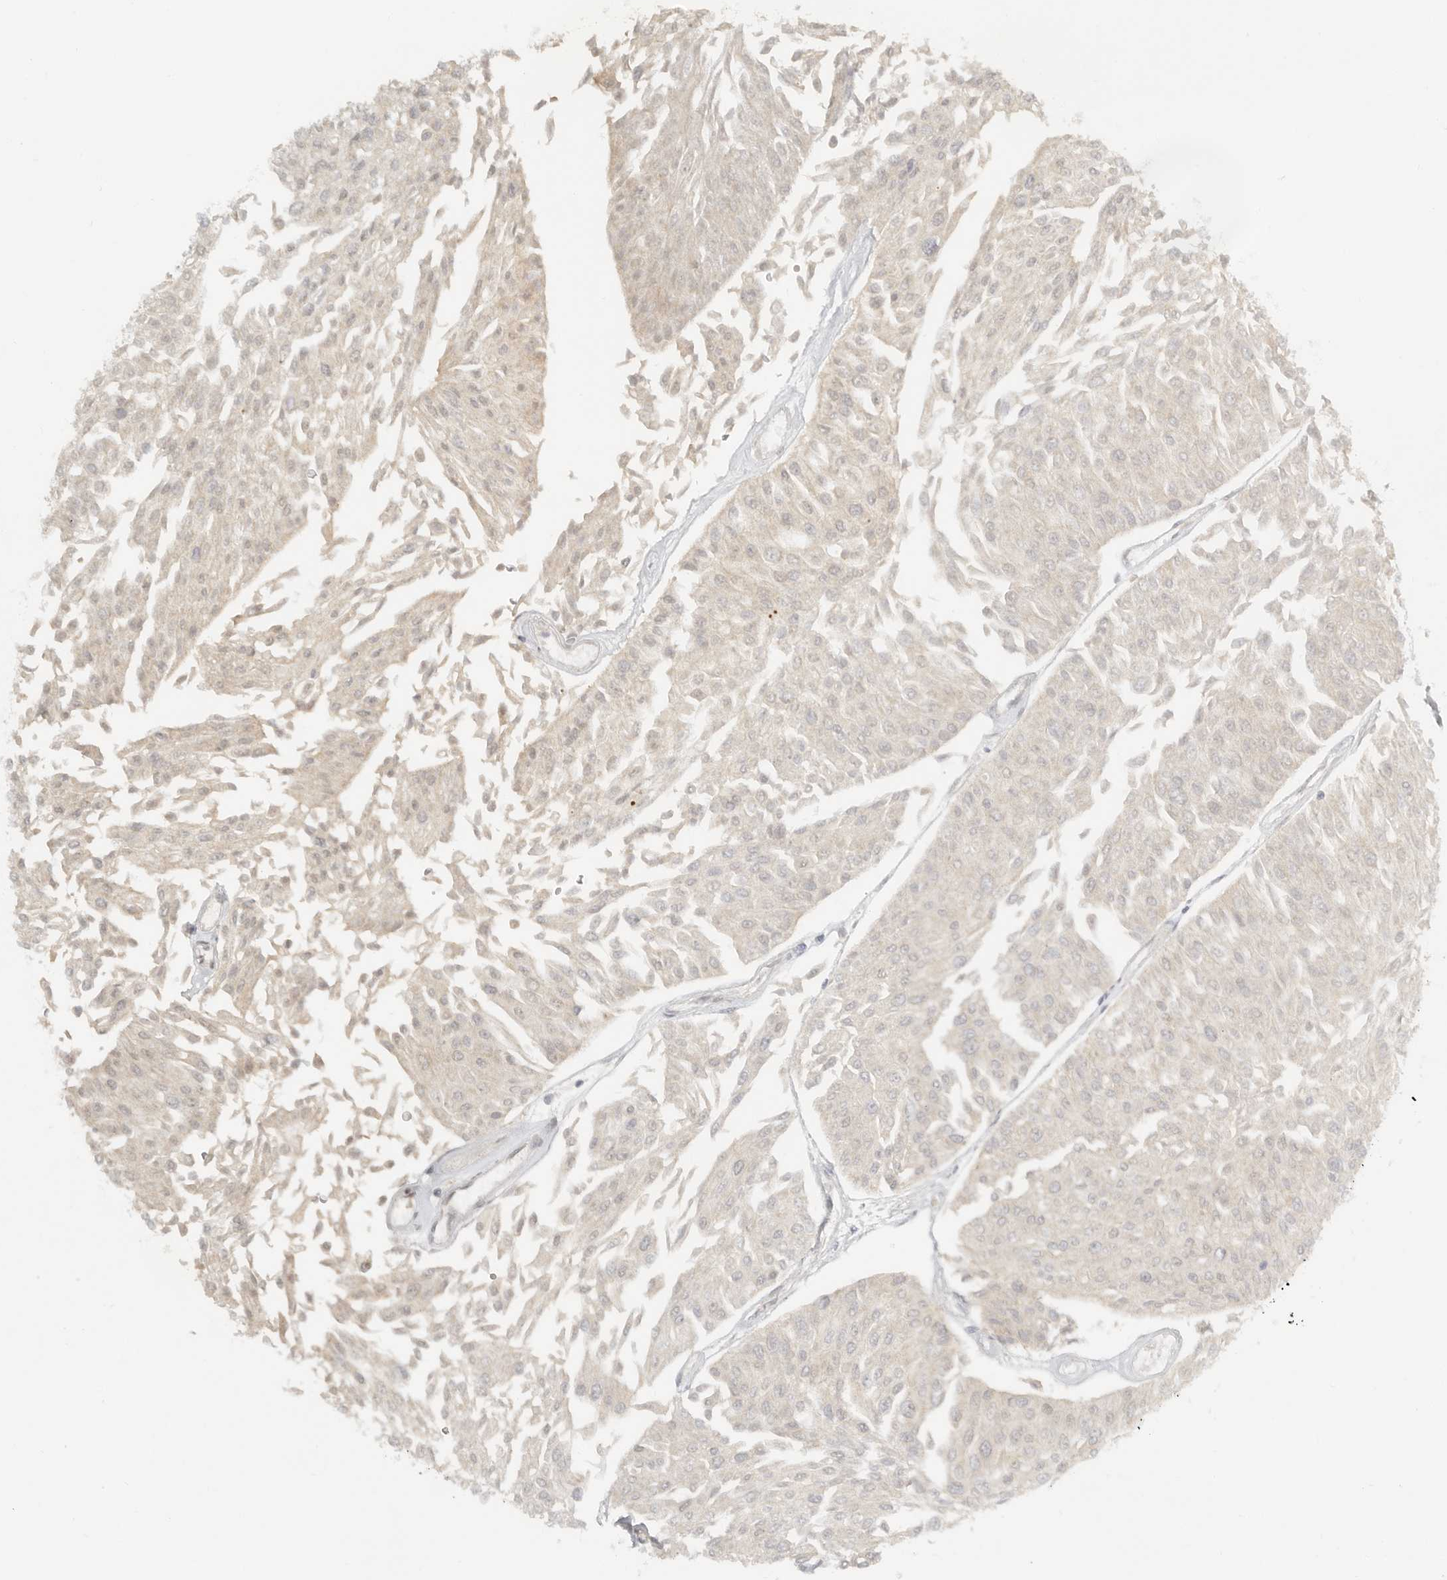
{"staining": {"intensity": "weak", "quantity": ">75%", "location": "cytoplasmic/membranous"}, "tissue": "urothelial cancer", "cell_type": "Tumor cells", "image_type": "cancer", "snomed": [{"axis": "morphology", "description": "Urothelial carcinoma, Low grade"}, {"axis": "topography", "description": "Urinary bladder"}], "caption": "Brown immunohistochemical staining in human urothelial cancer displays weak cytoplasmic/membranous positivity in approximately >75% of tumor cells.", "gene": "KDF1", "patient": {"sex": "male", "age": 67}}